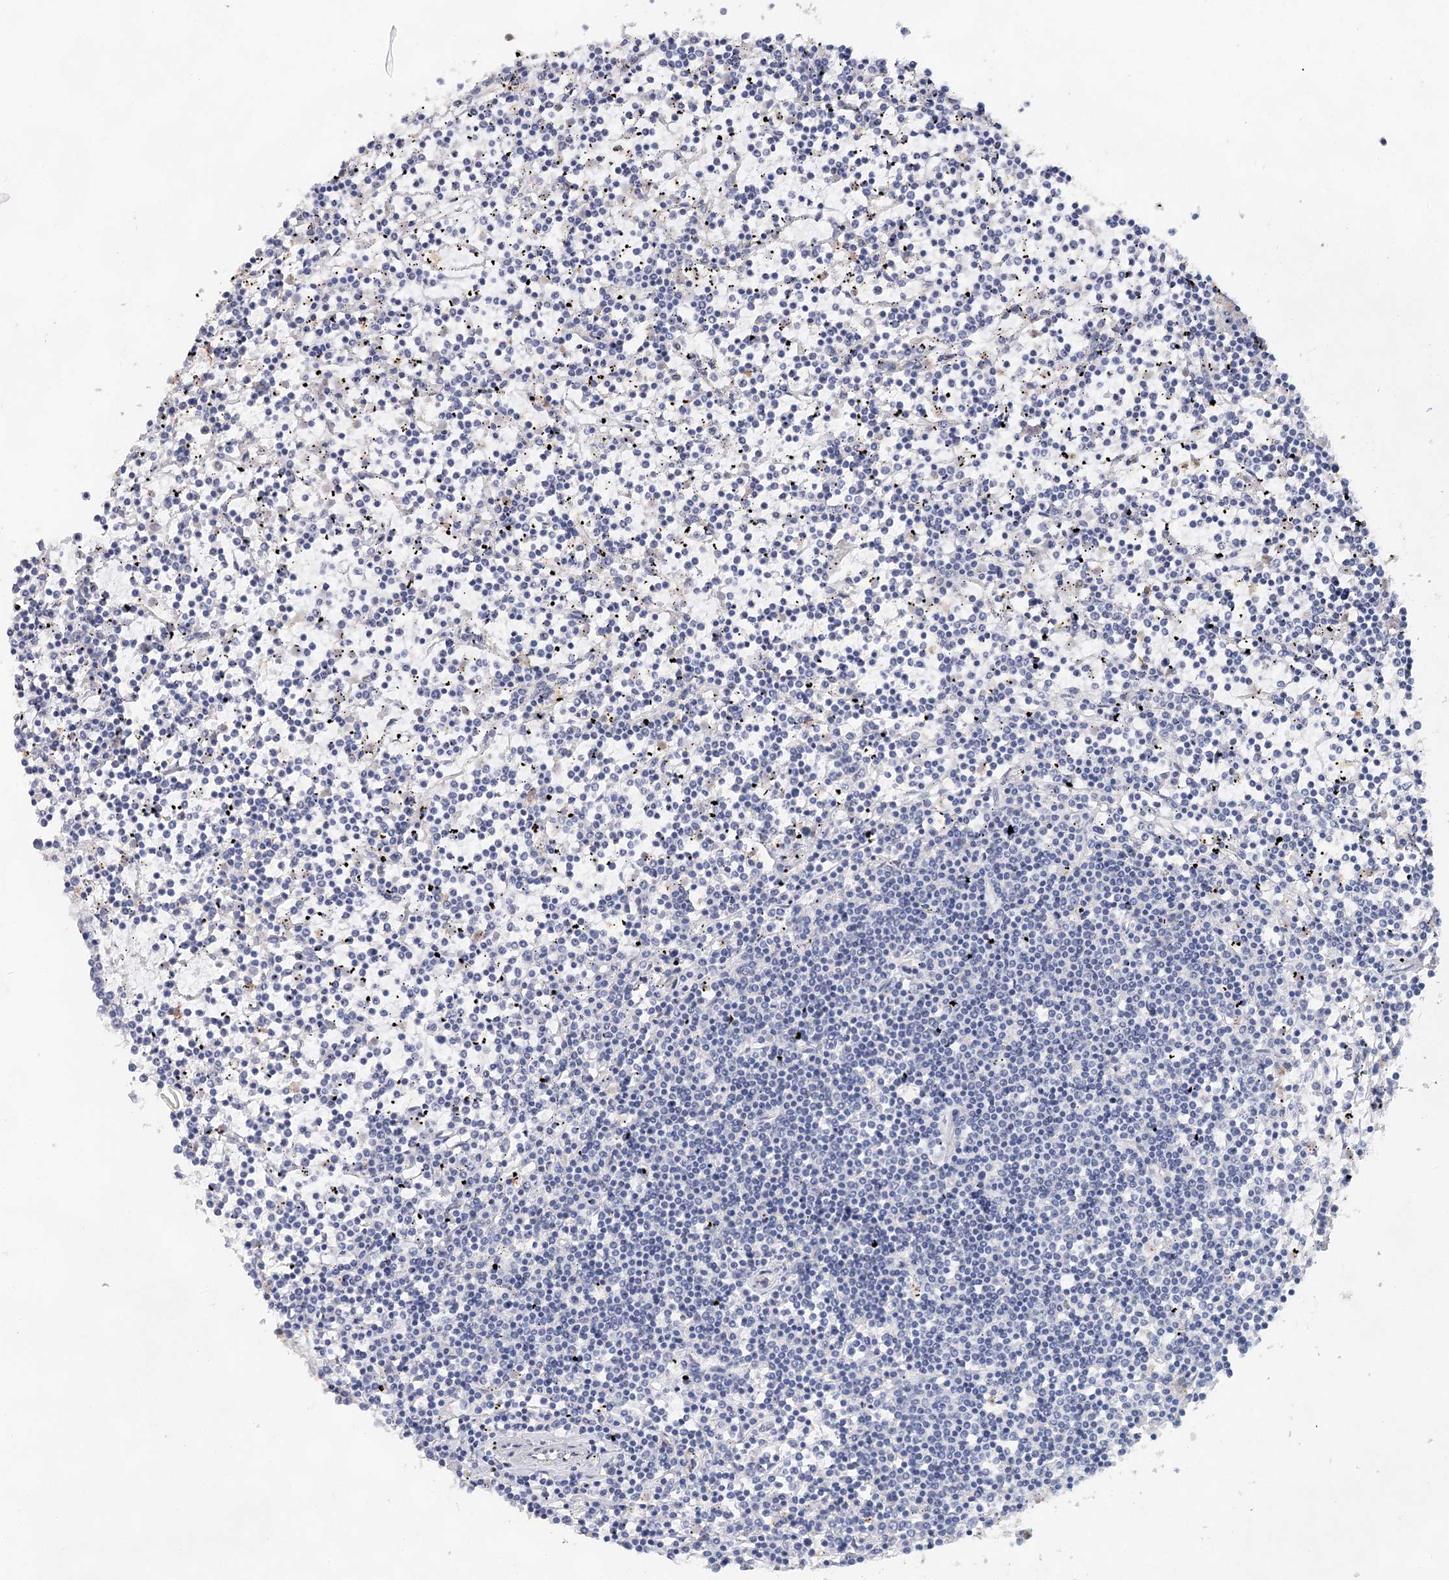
{"staining": {"intensity": "negative", "quantity": "none", "location": "none"}, "tissue": "lymphoma", "cell_type": "Tumor cells", "image_type": "cancer", "snomed": [{"axis": "morphology", "description": "Malignant lymphoma, non-Hodgkin's type, Low grade"}, {"axis": "topography", "description": "Spleen"}], "caption": "Immunohistochemistry (IHC) of lymphoma reveals no expression in tumor cells.", "gene": "MYL6B", "patient": {"sex": "female", "age": 19}}